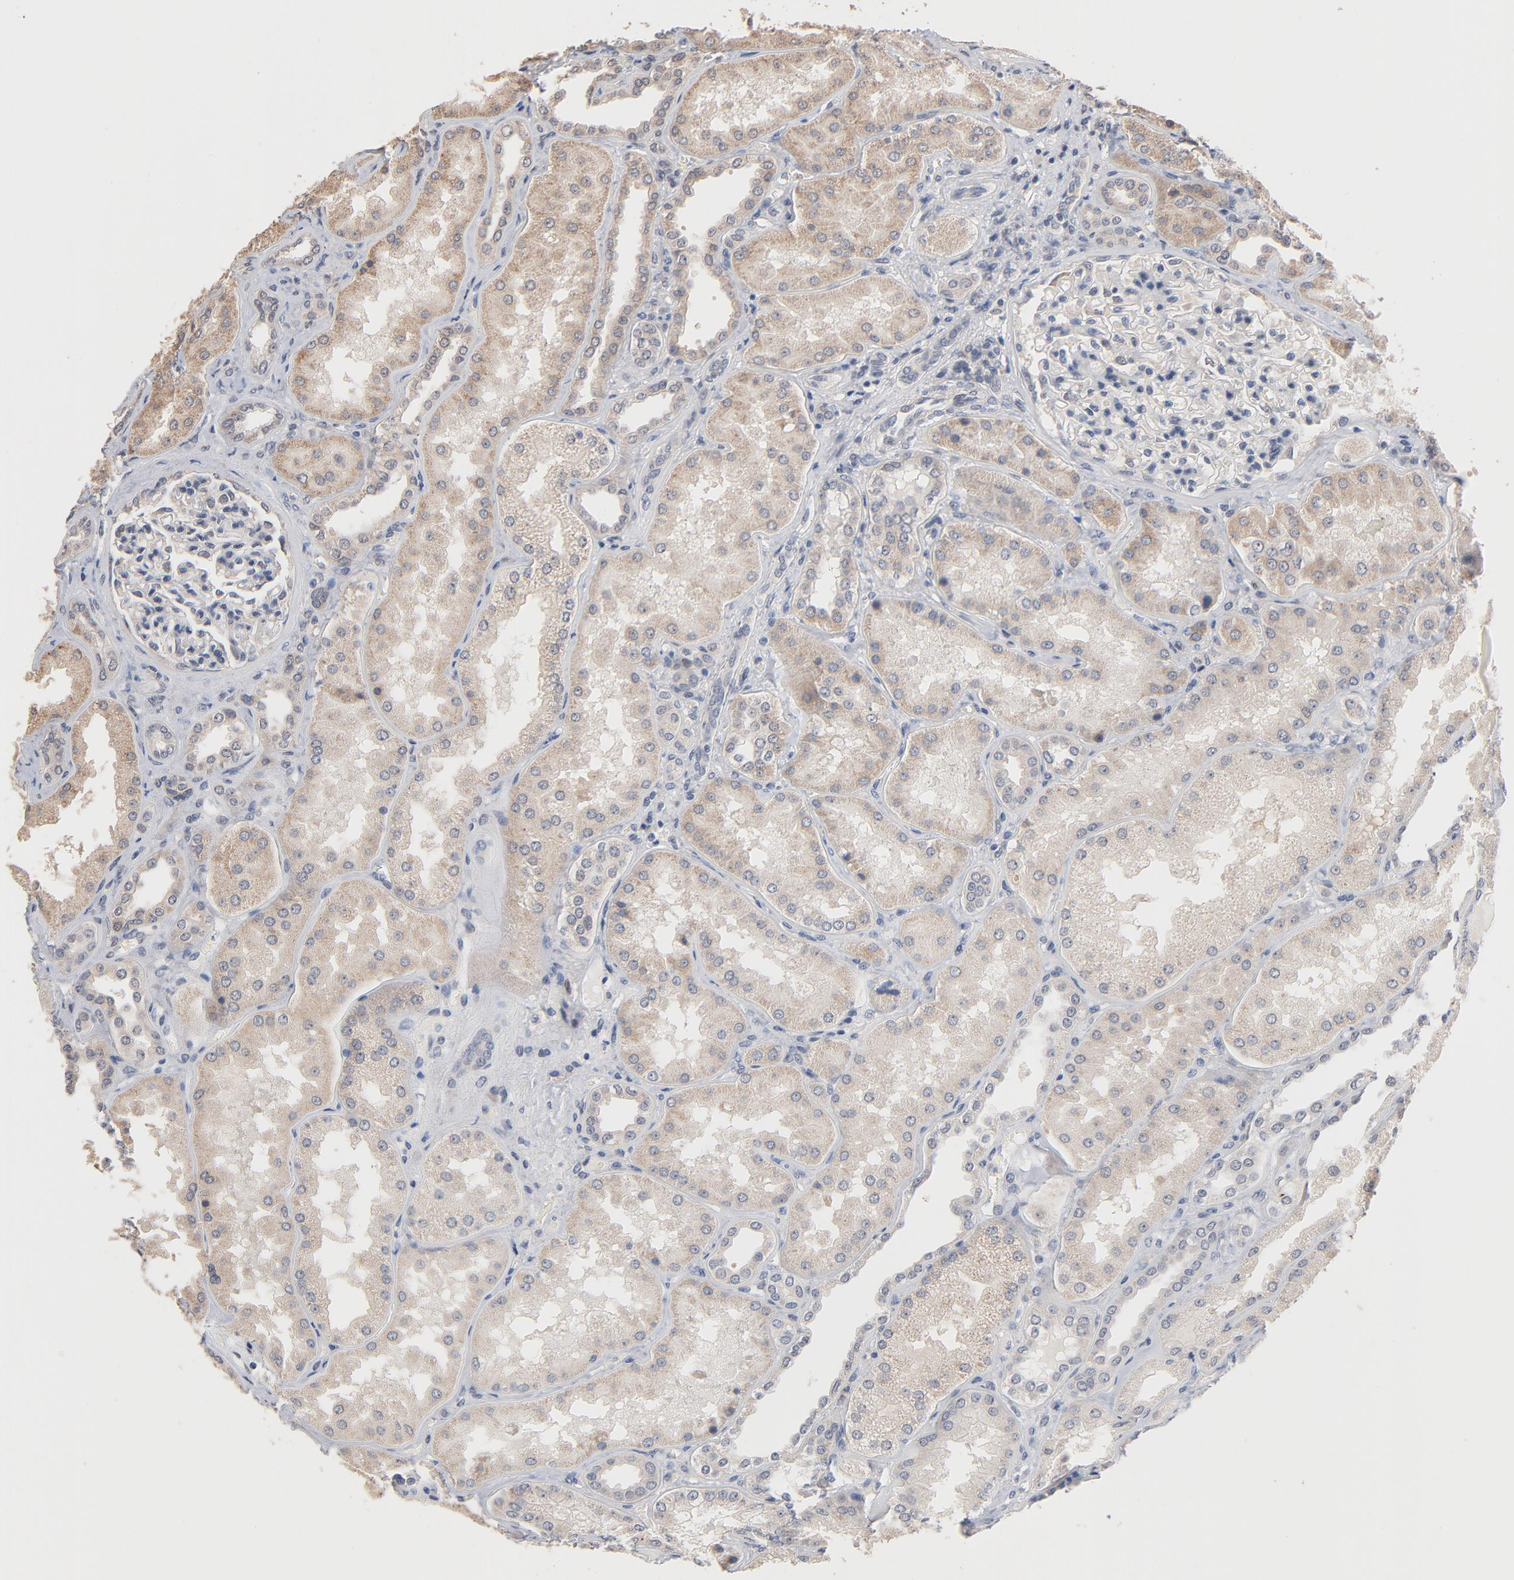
{"staining": {"intensity": "negative", "quantity": "none", "location": "none"}, "tissue": "kidney", "cell_type": "Cells in glomeruli", "image_type": "normal", "snomed": [{"axis": "morphology", "description": "Normal tissue, NOS"}, {"axis": "topography", "description": "Kidney"}], "caption": "Immunohistochemistry (IHC) image of benign kidney: kidney stained with DAB (3,3'-diaminobenzidine) displays no significant protein expression in cells in glomeruli.", "gene": "MSL2", "patient": {"sex": "female", "age": 56}}